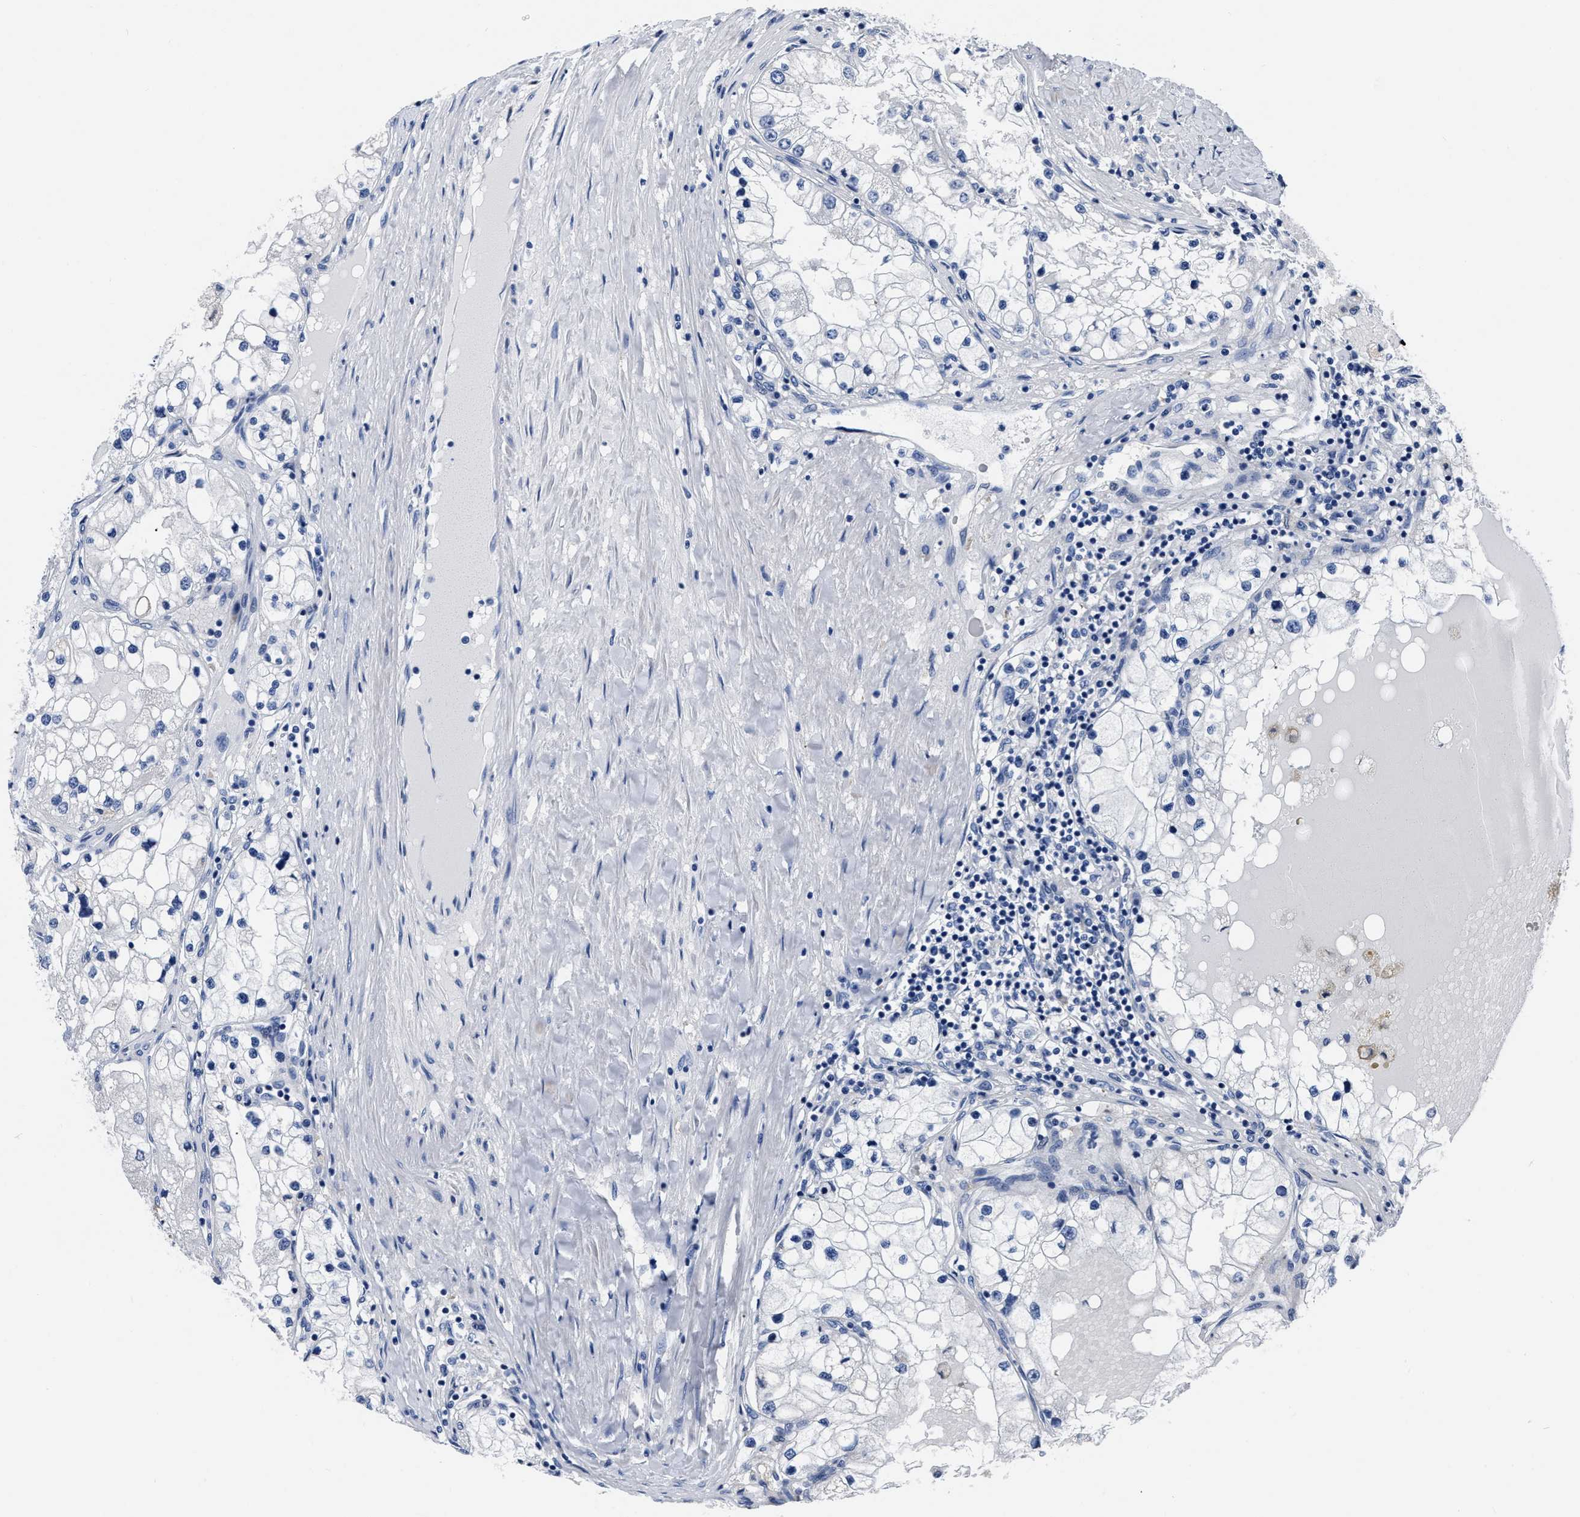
{"staining": {"intensity": "negative", "quantity": "none", "location": "none"}, "tissue": "renal cancer", "cell_type": "Tumor cells", "image_type": "cancer", "snomed": [{"axis": "morphology", "description": "Adenocarcinoma, NOS"}, {"axis": "topography", "description": "Kidney"}], "caption": "The immunohistochemistry (IHC) histopathology image has no significant staining in tumor cells of adenocarcinoma (renal) tissue.", "gene": "MOV10L1", "patient": {"sex": "male", "age": 68}}